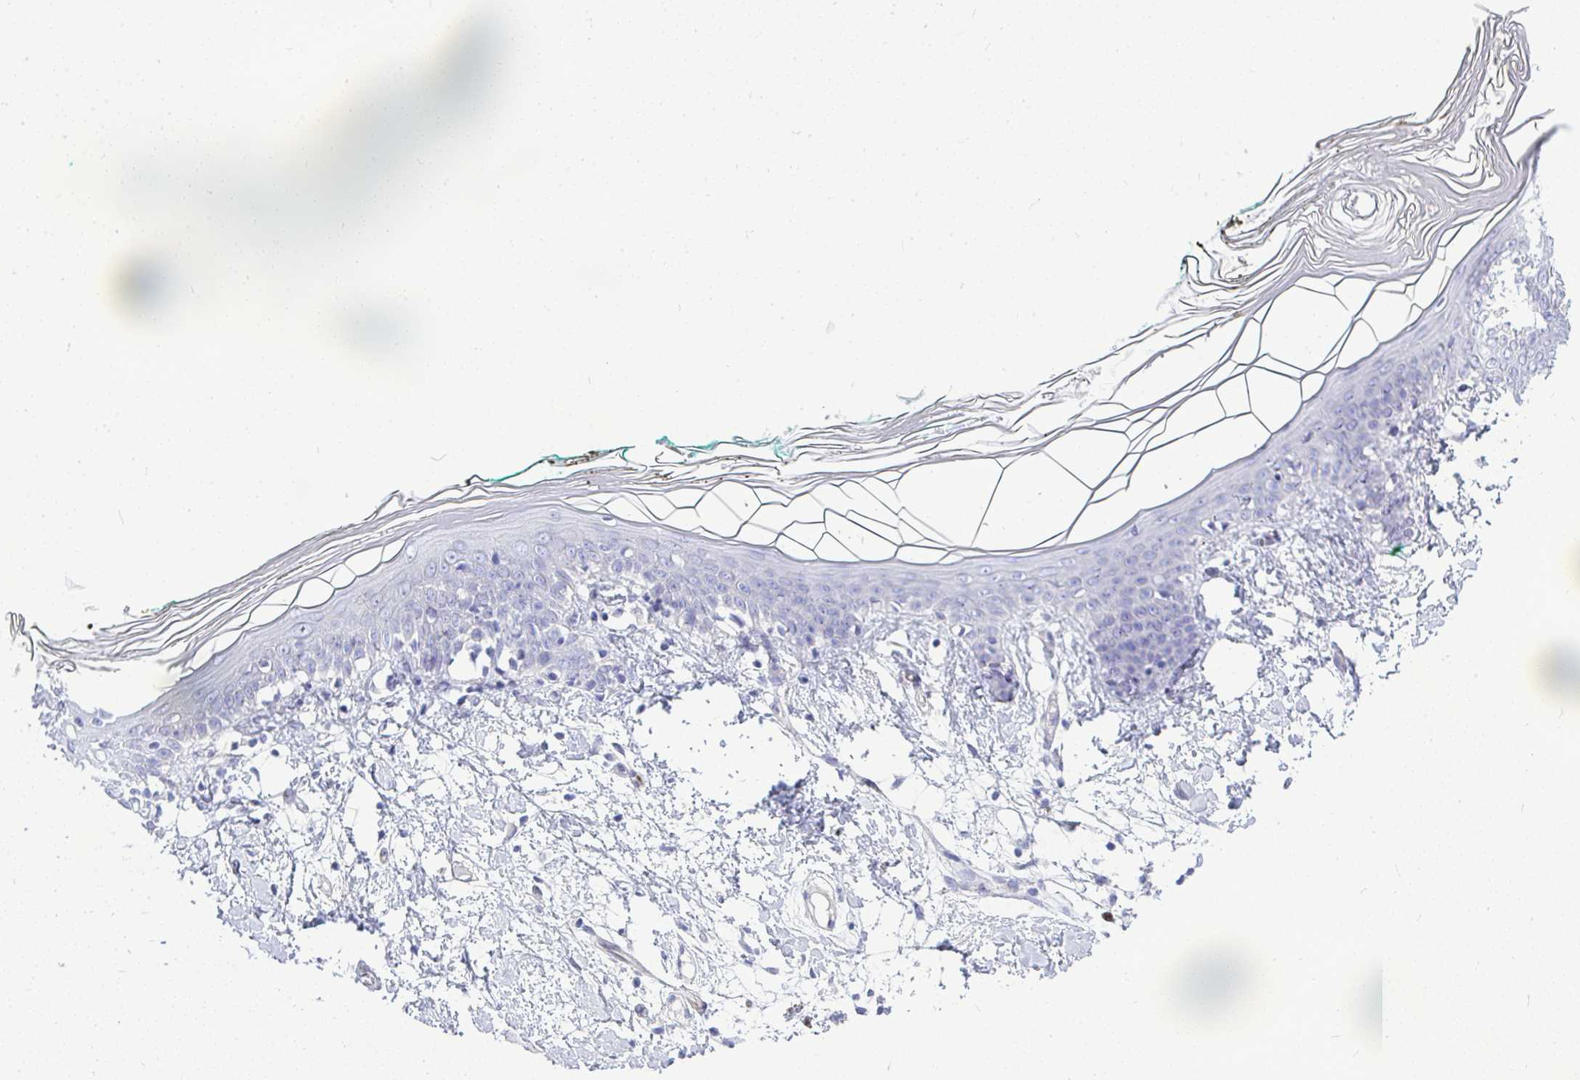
{"staining": {"intensity": "negative", "quantity": "none", "location": "none"}, "tissue": "skin", "cell_type": "Fibroblasts", "image_type": "normal", "snomed": [{"axis": "morphology", "description": "Normal tissue, NOS"}, {"axis": "topography", "description": "Skin"}], "caption": "DAB immunohistochemical staining of unremarkable human skin demonstrates no significant expression in fibroblasts.", "gene": "SLC25A51", "patient": {"sex": "female", "age": 34}}